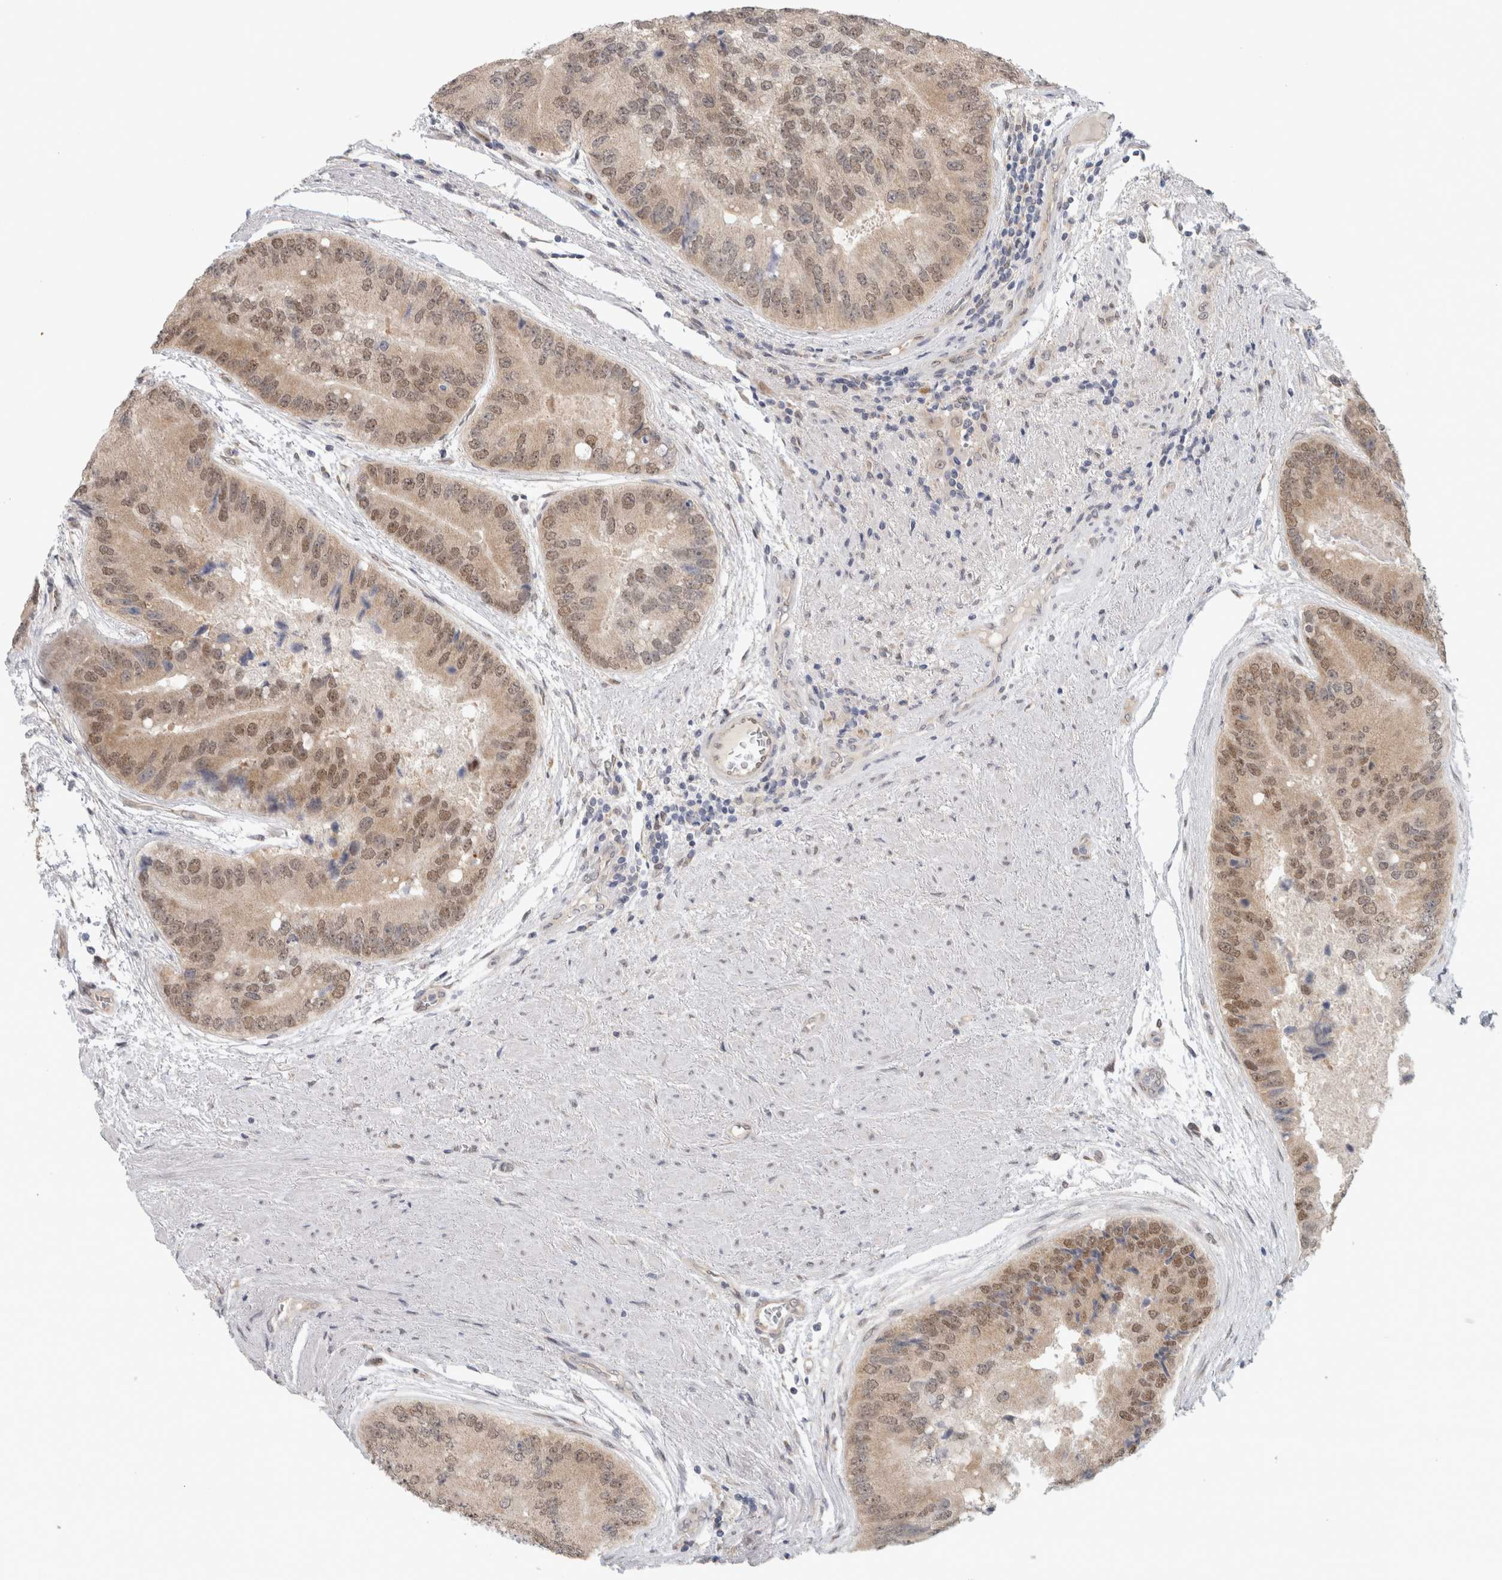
{"staining": {"intensity": "weak", "quantity": ">75%", "location": "cytoplasmic/membranous,nuclear"}, "tissue": "prostate cancer", "cell_type": "Tumor cells", "image_type": "cancer", "snomed": [{"axis": "morphology", "description": "Adenocarcinoma, High grade"}, {"axis": "topography", "description": "Prostate"}], "caption": "Weak cytoplasmic/membranous and nuclear staining for a protein is appreciated in about >75% of tumor cells of prostate cancer using immunohistochemistry (IHC).", "gene": "EIF4G3", "patient": {"sex": "male", "age": 70}}